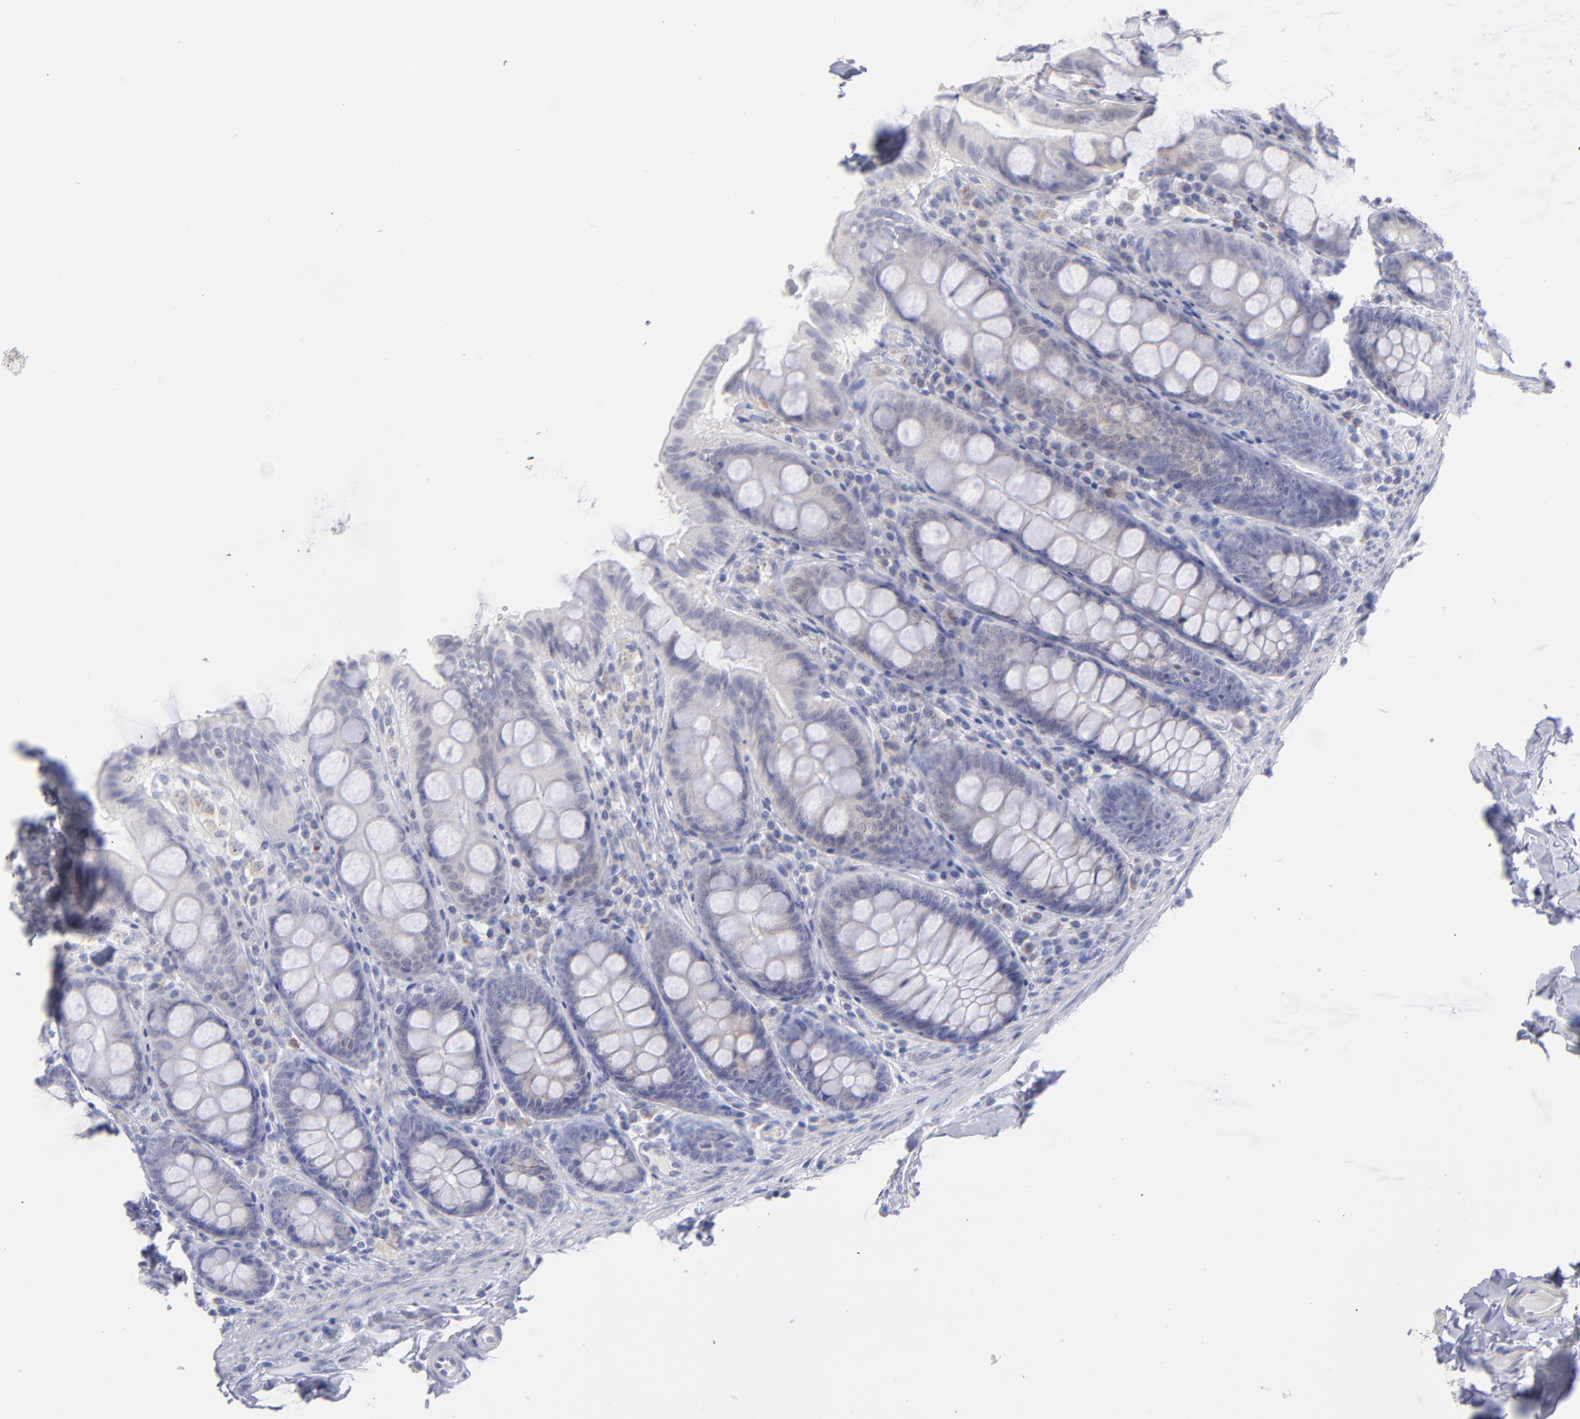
{"staining": {"intensity": "negative", "quantity": "none", "location": "none"}, "tissue": "colon", "cell_type": "Endothelial cells", "image_type": "normal", "snomed": [{"axis": "morphology", "description": "Normal tissue, NOS"}, {"axis": "topography", "description": "Colon"}], "caption": "Image shows no significant protein staining in endothelial cells of unremarkable colon. (DAB immunohistochemistry (IHC), high magnification).", "gene": "MTHFD2", "patient": {"sex": "female", "age": 61}}